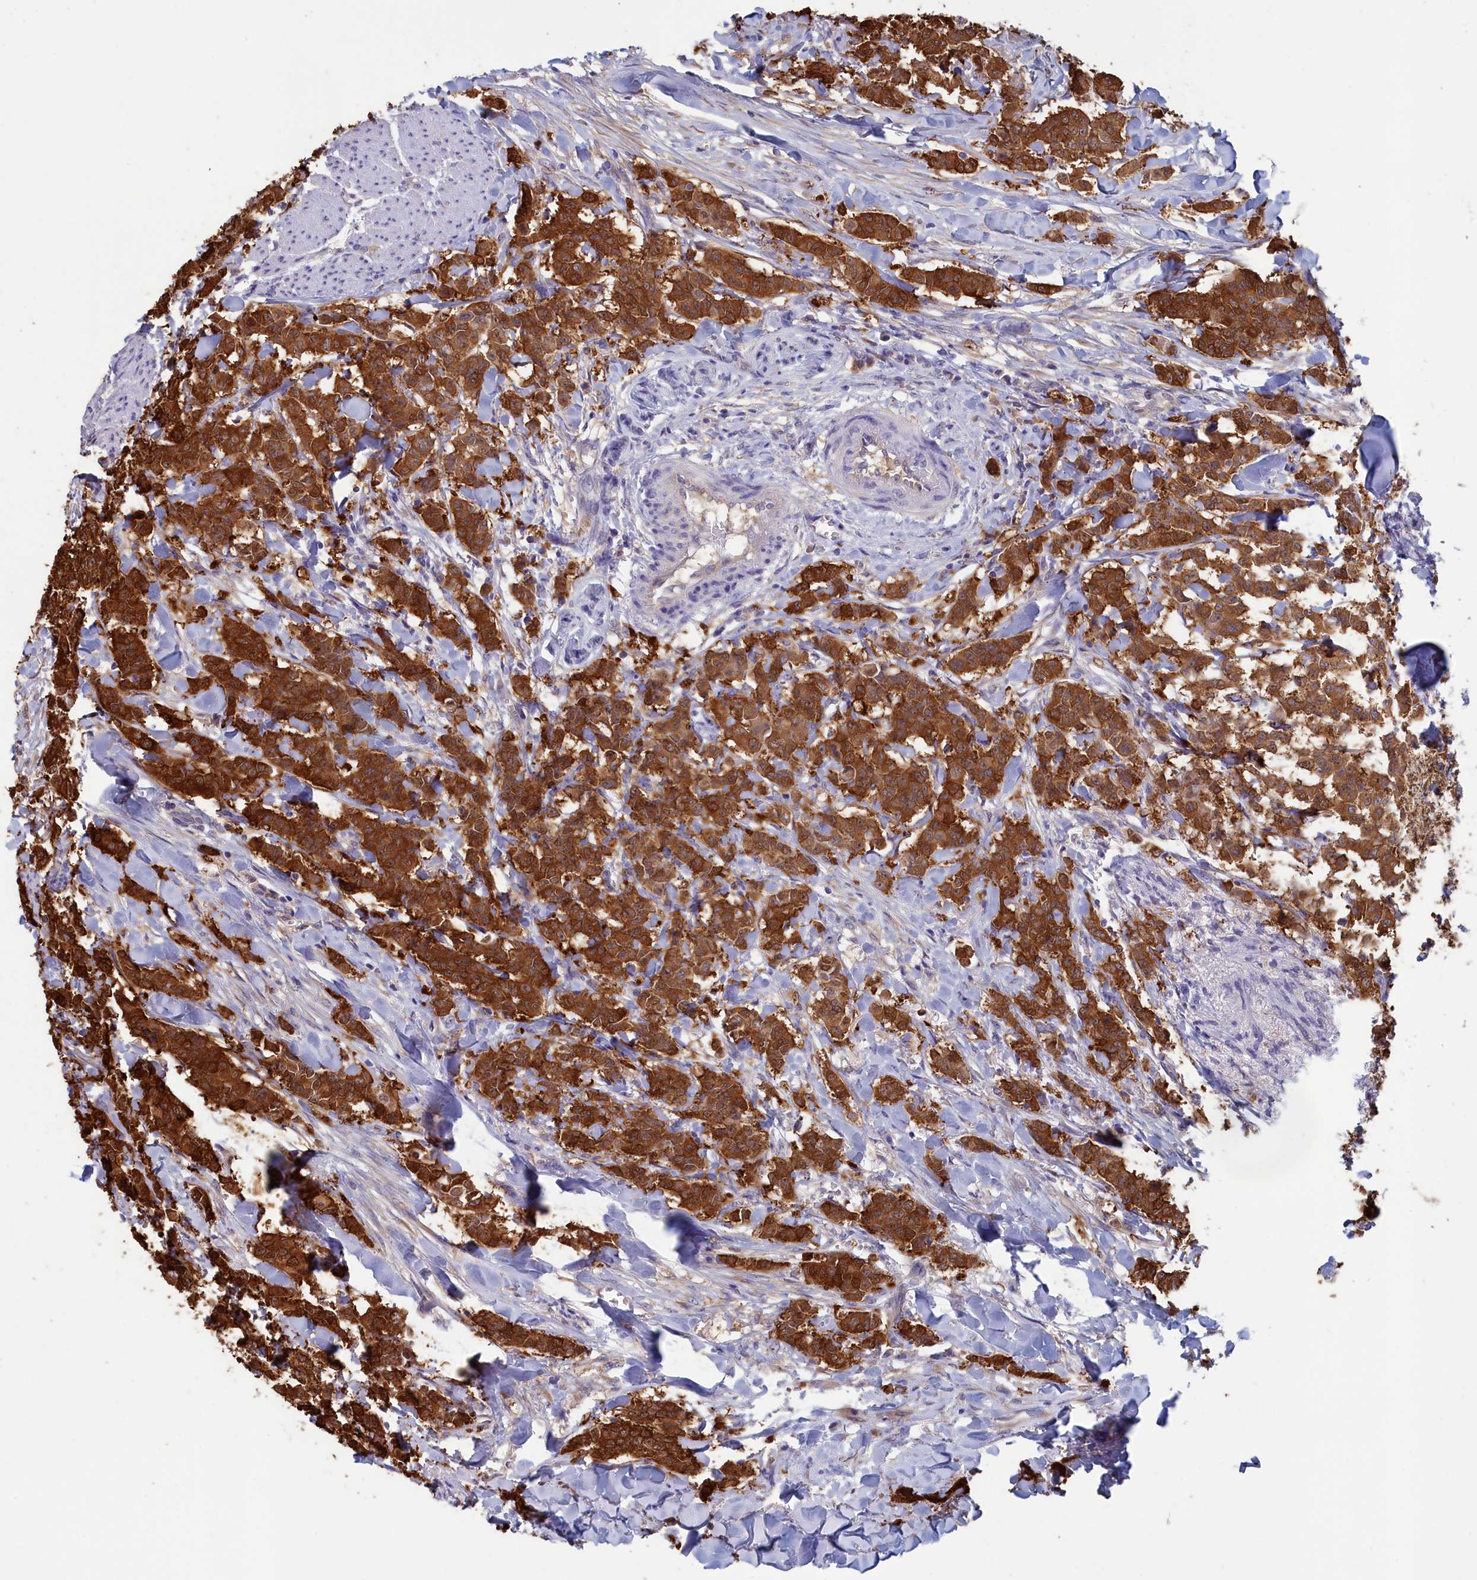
{"staining": {"intensity": "strong", "quantity": ">75%", "location": "cytoplasmic/membranous"}, "tissue": "breast cancer", "cell_type": "Tumor cells", "image_type": "cancer", "snomed": [{"axis": "morphology", "description": "Duct carcinoma"}, {"axis": "topography", "description": "Breast"}], "caption": "Strong cytoplasmic/membranous staining for a protein is present in about >75% of tumor cells of breast cancer using immunohistochemistry (IHC).", "gene": "SYNDIG1L", "patient": {"sex": "female", "age": 40}}